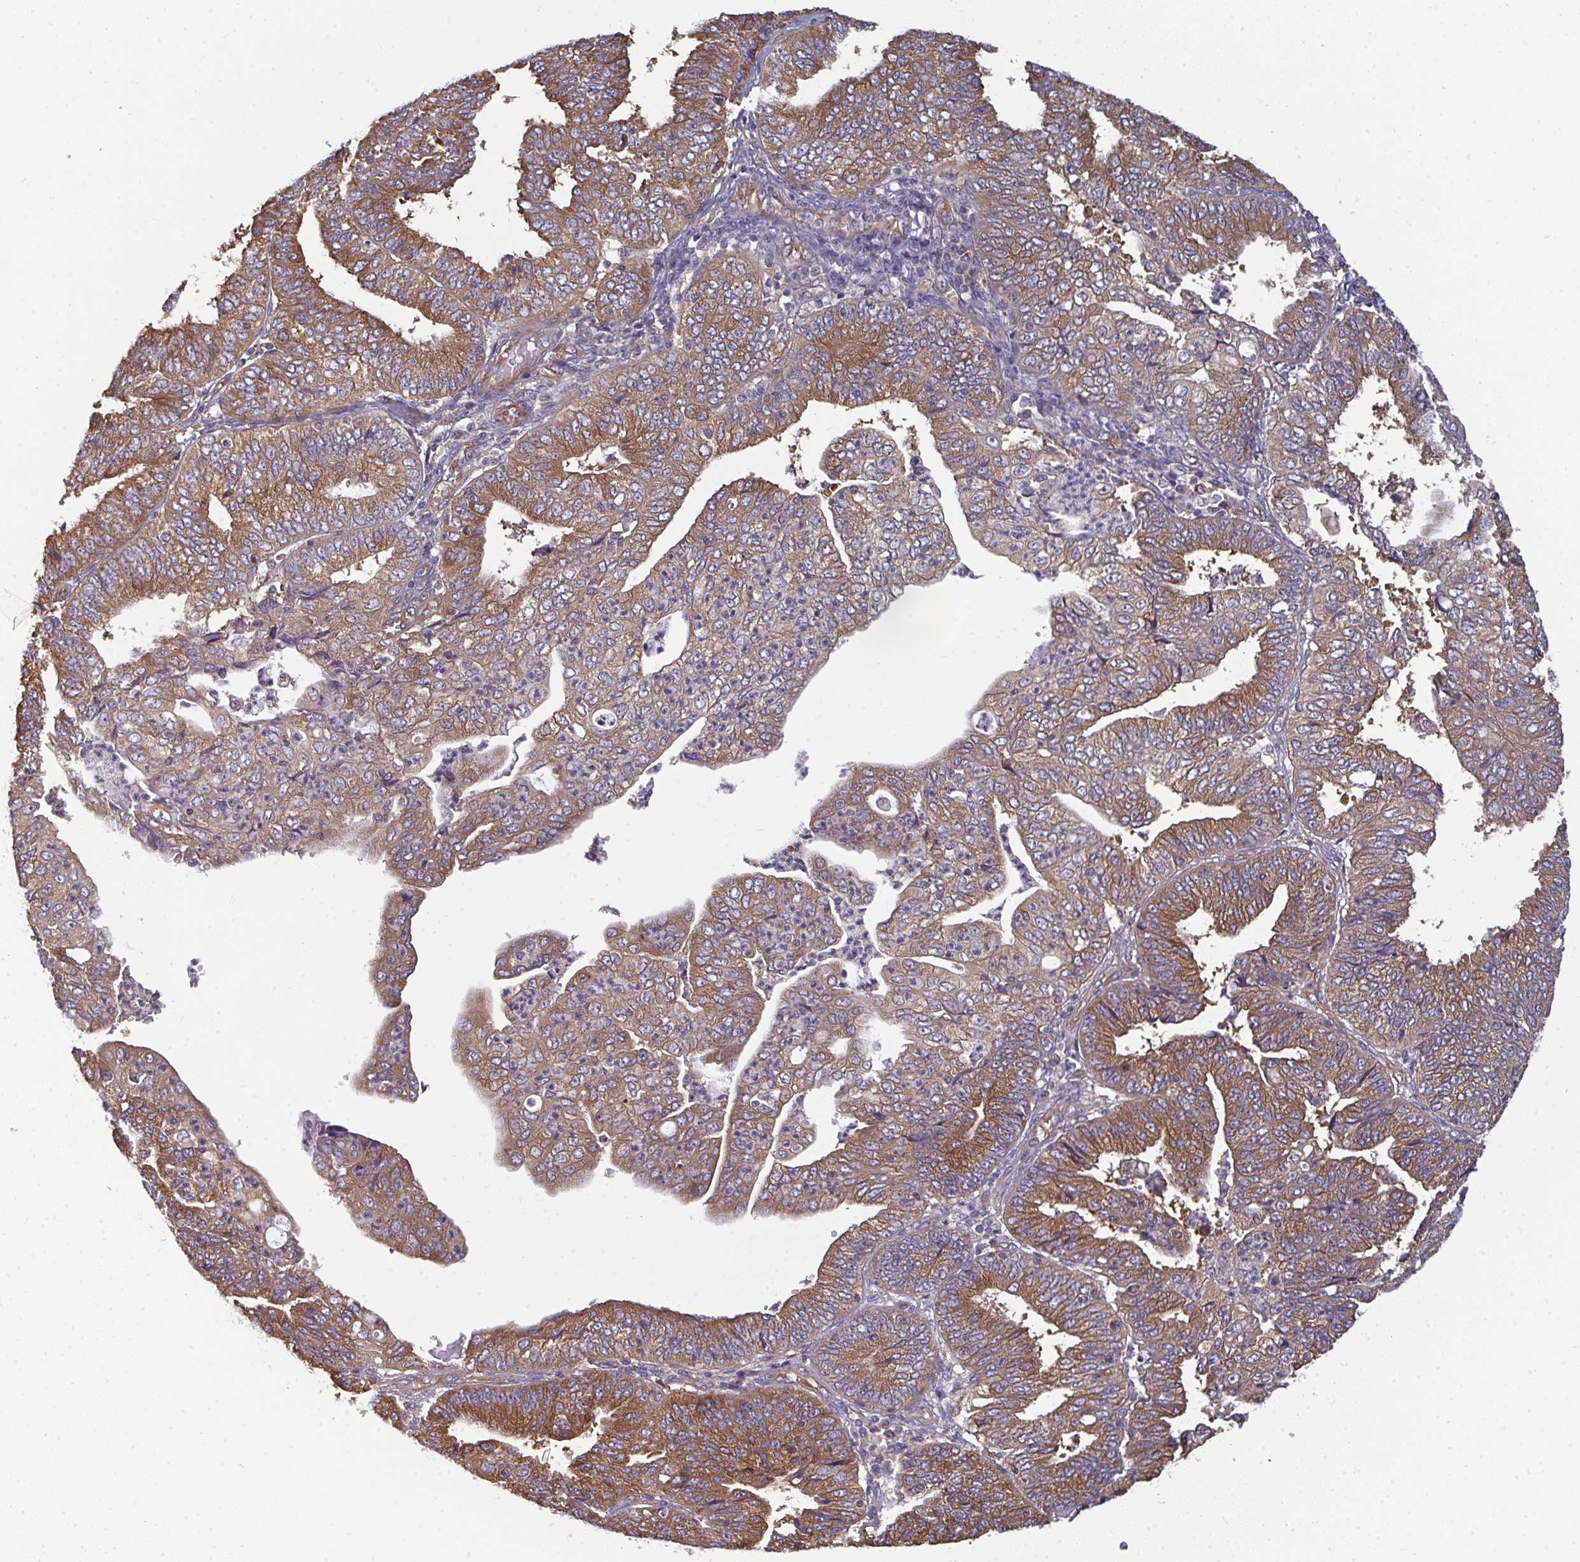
{"staining": {"intensity": "moderate", "quantity": ">75%", "location": "cytoplasmic/membranous"}, "tissue": "endometrial cancer", "cell_type": "Tumor cells", "image_type": "cancer", "snomed": [{"axis": "morphology", "description": "Adenocarcinoma, NOS"}, {"axis": "topography", "description": "Endometrium"}], "caption": "Immunohistochemistry micrograph of neoplastic tissue: human endometrial cancer (adenocarcinoma) stained using immunohistochemistry displays medium levels of moderate protein expression localized specifically in the cytoplasmic/membranous of tumor cells, appearing as a cytoplasmic/membranous brown color.", "gene": "DYNC1I2", "patient": {"sex": "female", "age": 56}}